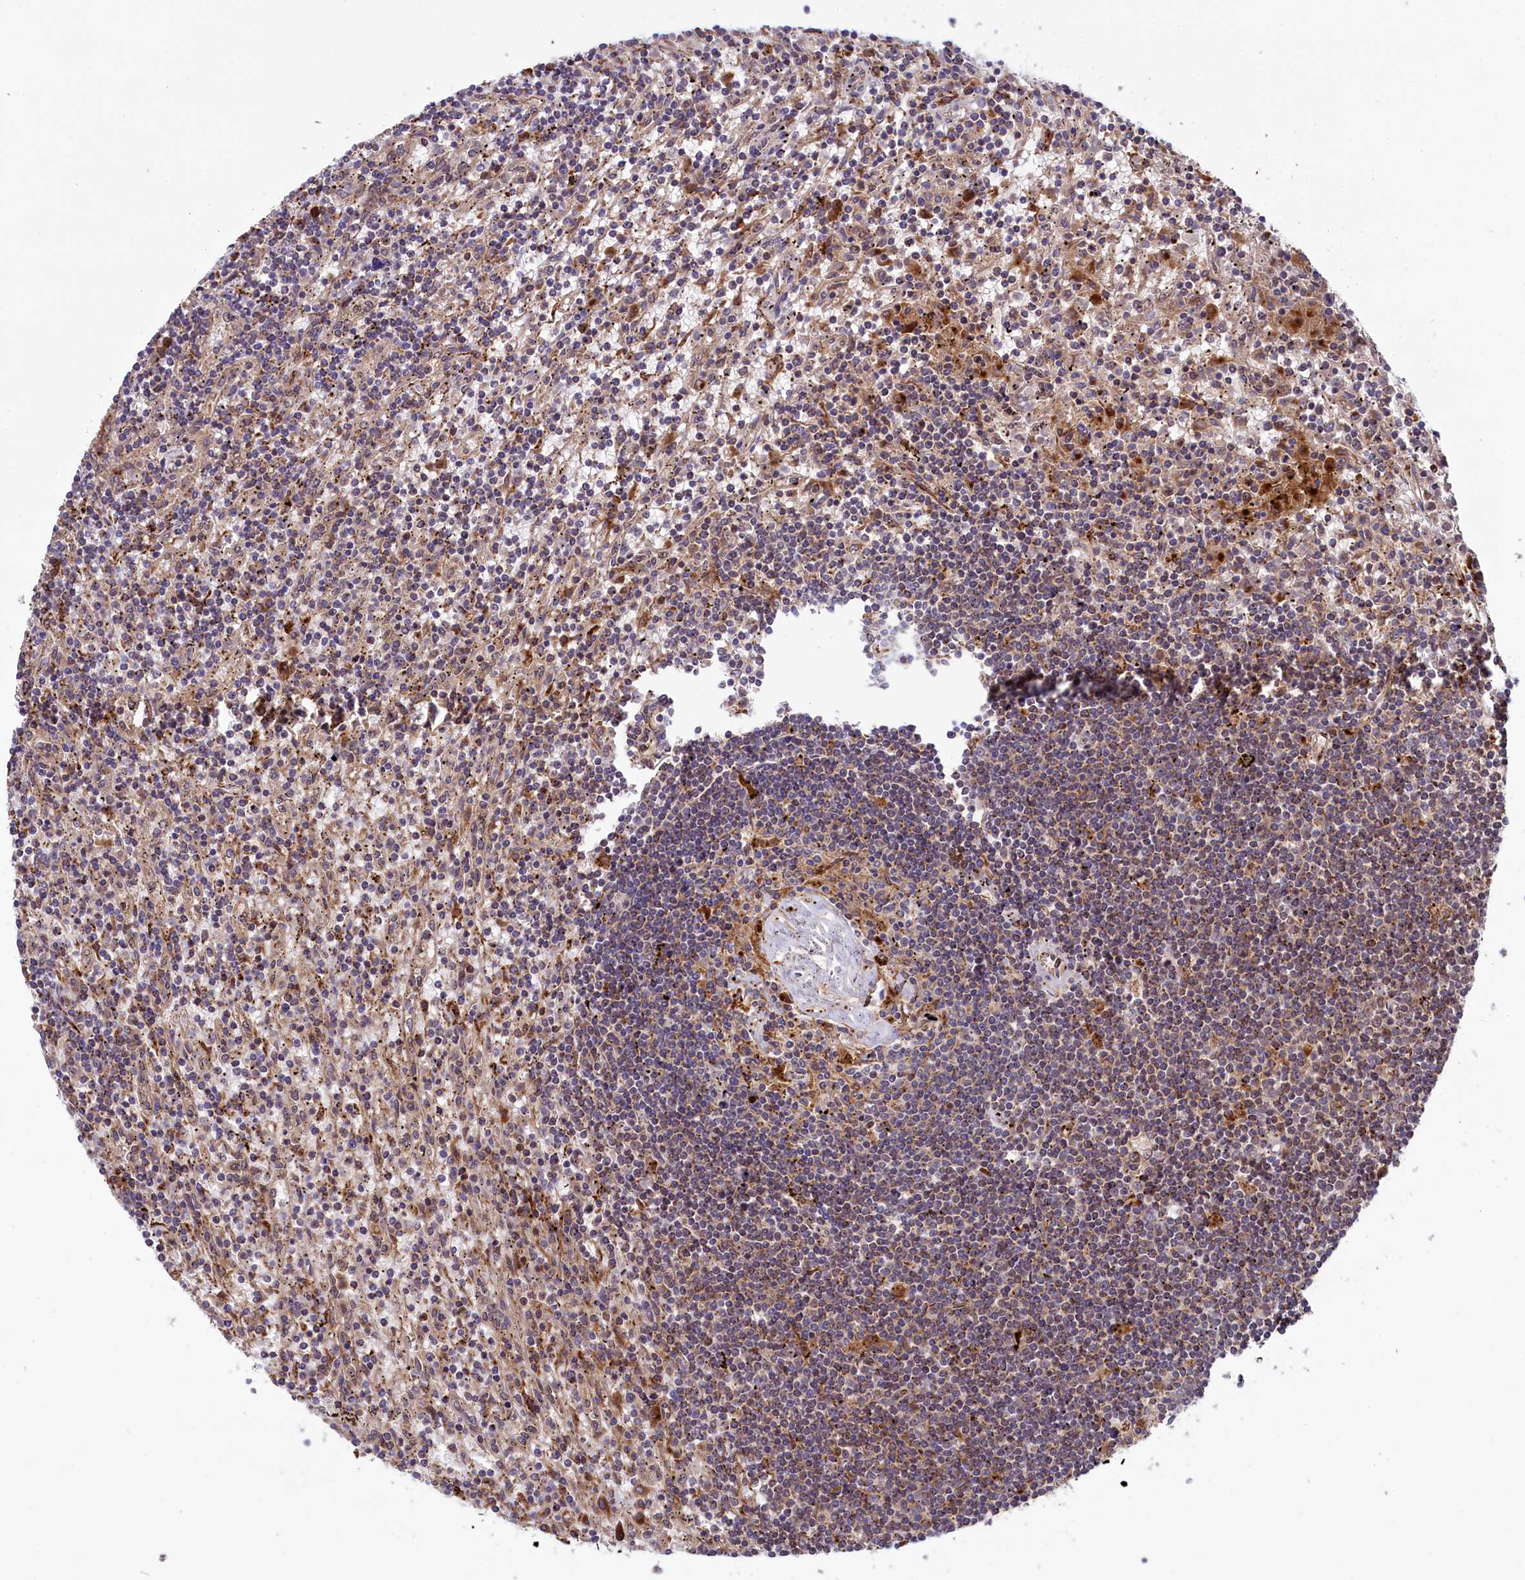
{"staining": {"intensity": "weak", "quantity": "<25%", "location": "cytoplasmic/membranous"}, "tissue": "lymphoma", "cell_type": "Tumor cells", "image_type": "cancer", "snomed": [{"axis": "morphology", "description": "Malignant lymphoma, non-Hodgkin's type, Low grade"}, {"axis": "topography", "description": "Spleen"}], "caption": "Human lymphoma stained for a protein using IHC displays no expression in tumor cells.", "gene": "MAN2B1", "patient": {"sex": "male", "age": 76}}